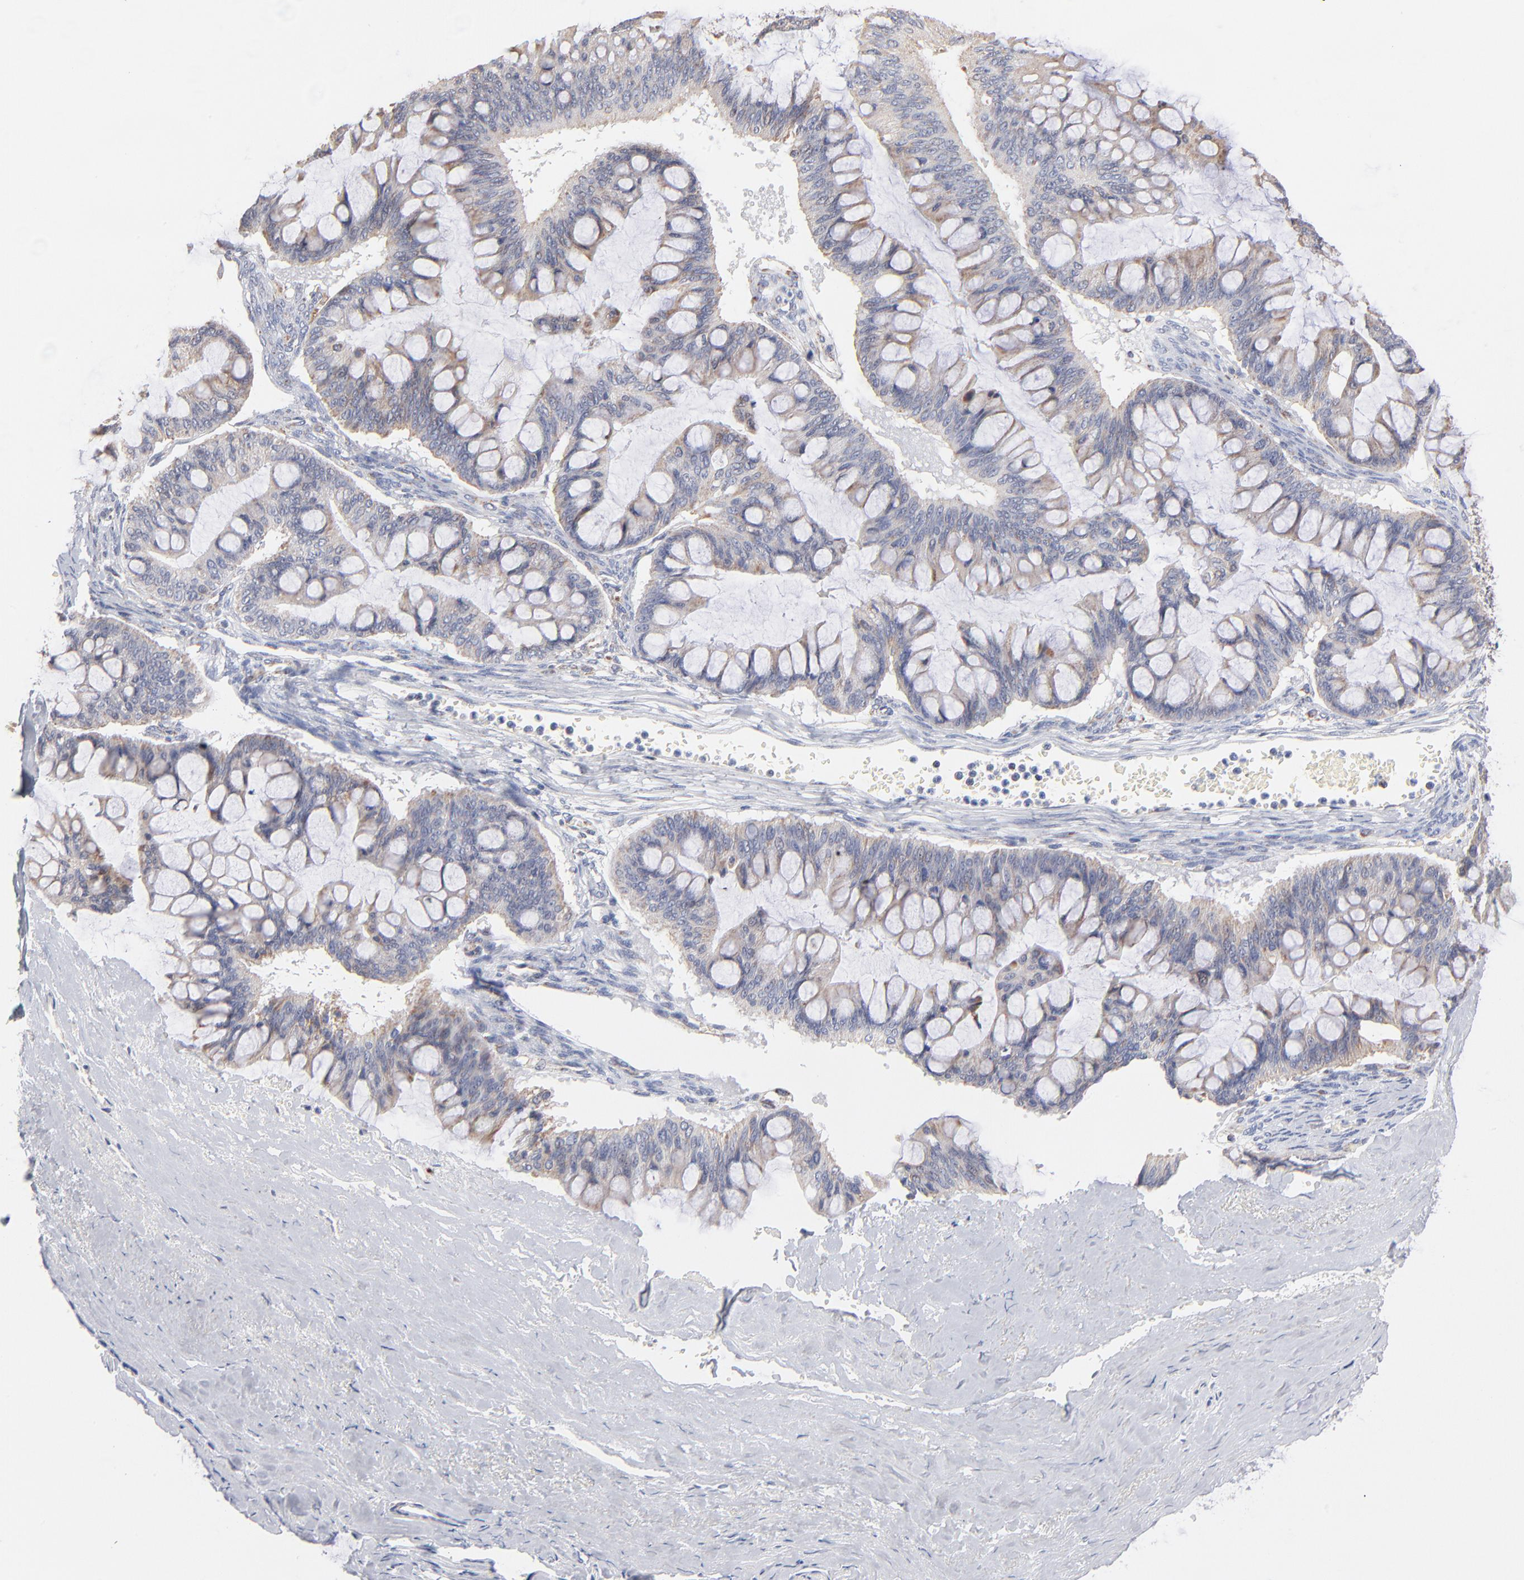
{"staining": {"intensity": "moderate", "quantity": ">75%", "location": "cytoplasmic/membranous"}, "tissue": "ovarian cancer", "cell_type": "Tumor cells", "image_type": "cancer", "snomed": [{"axis": "morphology", "description": "Cystadenocarcinoma, mucinous, NOS"}, {"axis": "topography", "description": "Ovary"}], "caption": "DAB (3,3'-diaminobenzidine) immunohistochemical staining of human ovarian mucinous cystadenocarcinoma reveals moderate cytoplasmic/membranous protein staining in approximately >75% of tumor cells.", "gene": "MRPL58", "patient": {"sex": "female", "age": 73}}